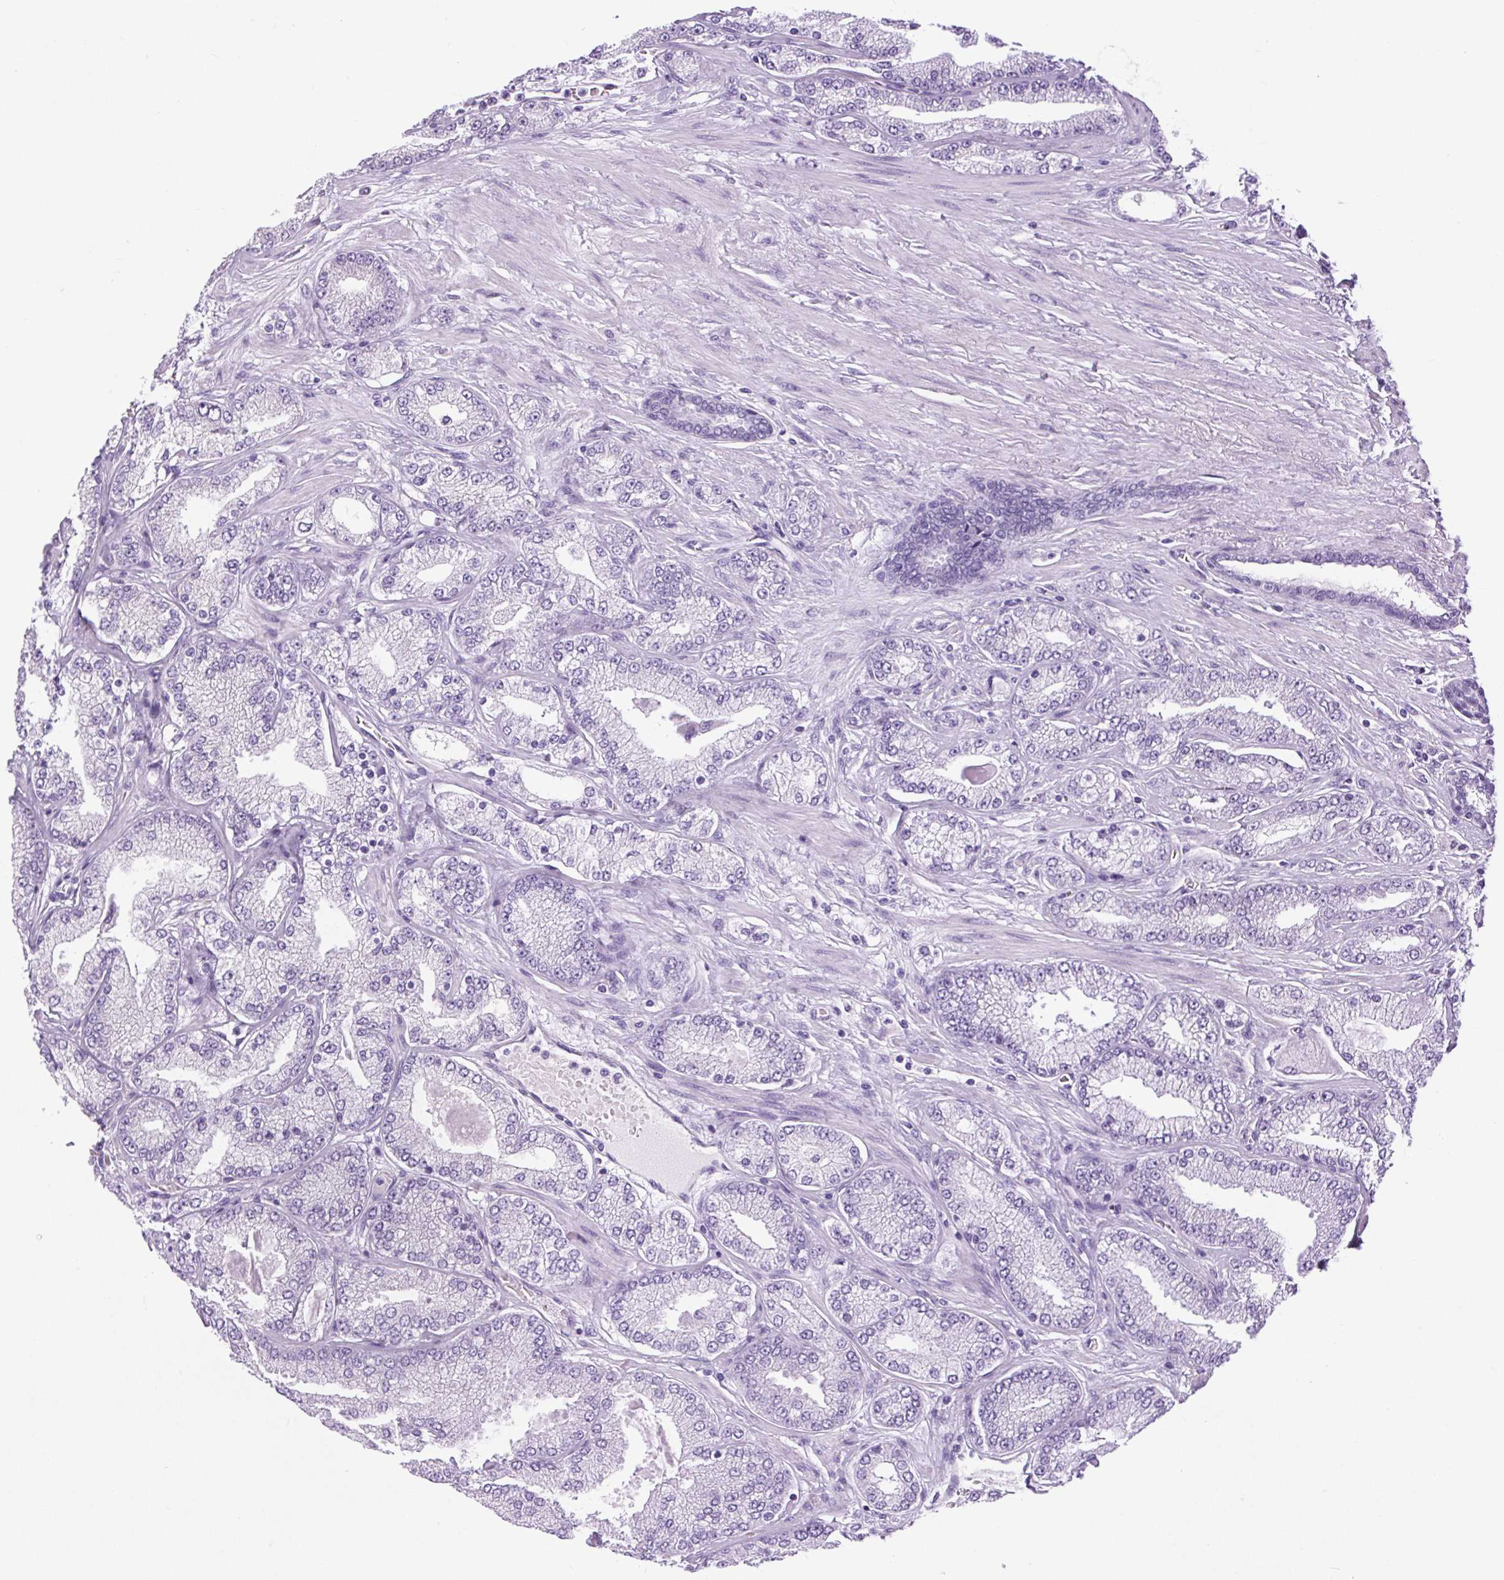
{"staining": {"intensity": "negative", "quantity": "none", "location": "none"}, "tissue": "prostate cancer", "cell_type": "Tumor cells", "image_type": "cancer", "snomed": [{"axis": "morphology", "description": "Adenocarcinoma, High grade"}, {"axis": "topography", "description": "Prostate"}], "caption": "Immunohistochemistry of prostate cancer displays no staining in tumor cells.", "gene": "SCO2", "patient": {"sex": "male", "age": 68}}